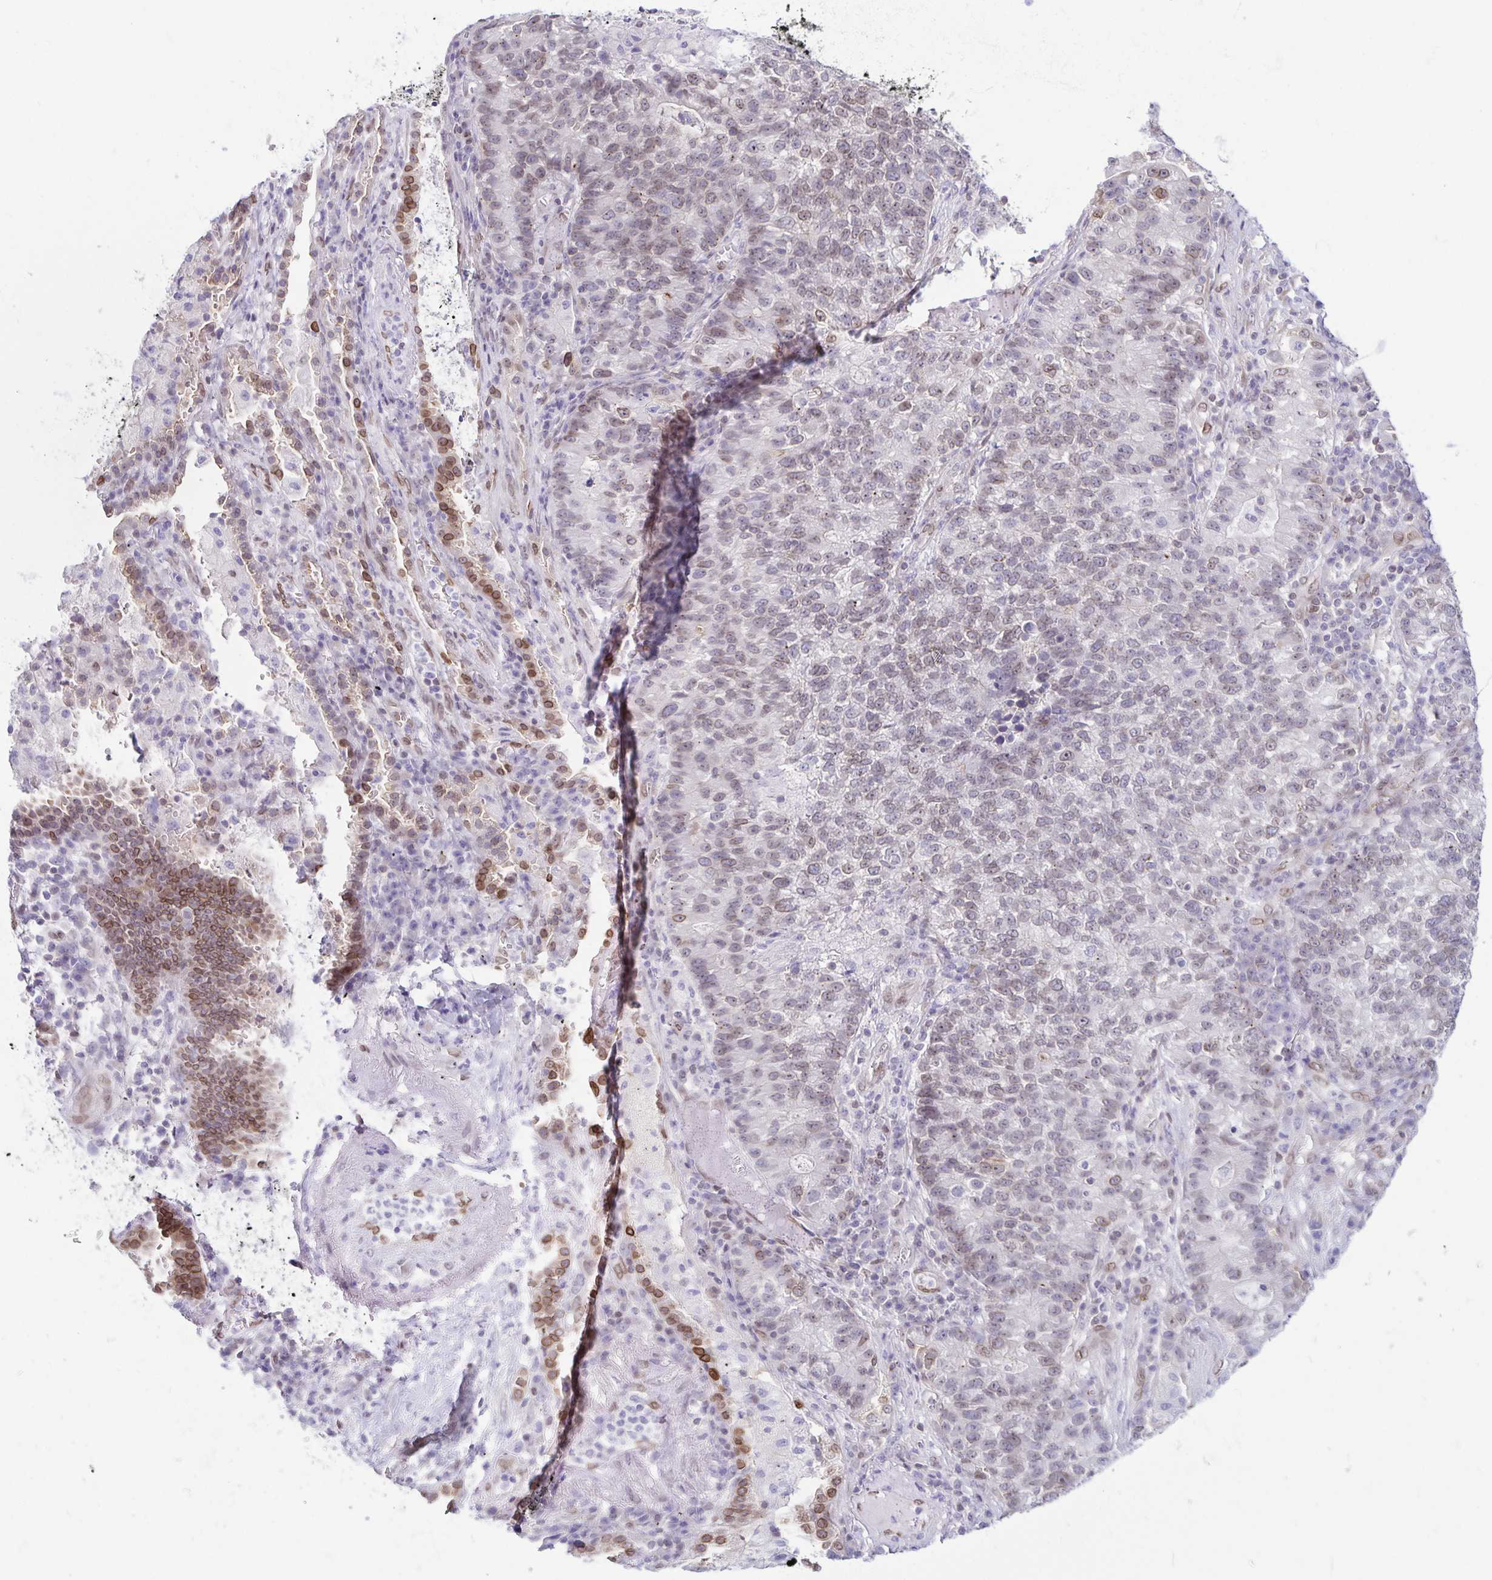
{"staining": {"intensity": "weak", "quantity": "25%-75%", "location": "cytoplasmic/membranous,nuclear"}, "tissue": "lung cancer", "cell_type": "Tumor cells", "image_type": "cancer", "snomed": [{"axis": "morphology", "description": "Adenocarcinoma, NOS"}, {"axis": "topography", "description": "Lung"}], "caption": "A brown stain highlights weak cytoplasmic/membranous and nuclear expression of a protein in lung adenocarcinoma tumor cells.", "gene": "SYNE2", "patient": {"sex": "male", "age": 57}}